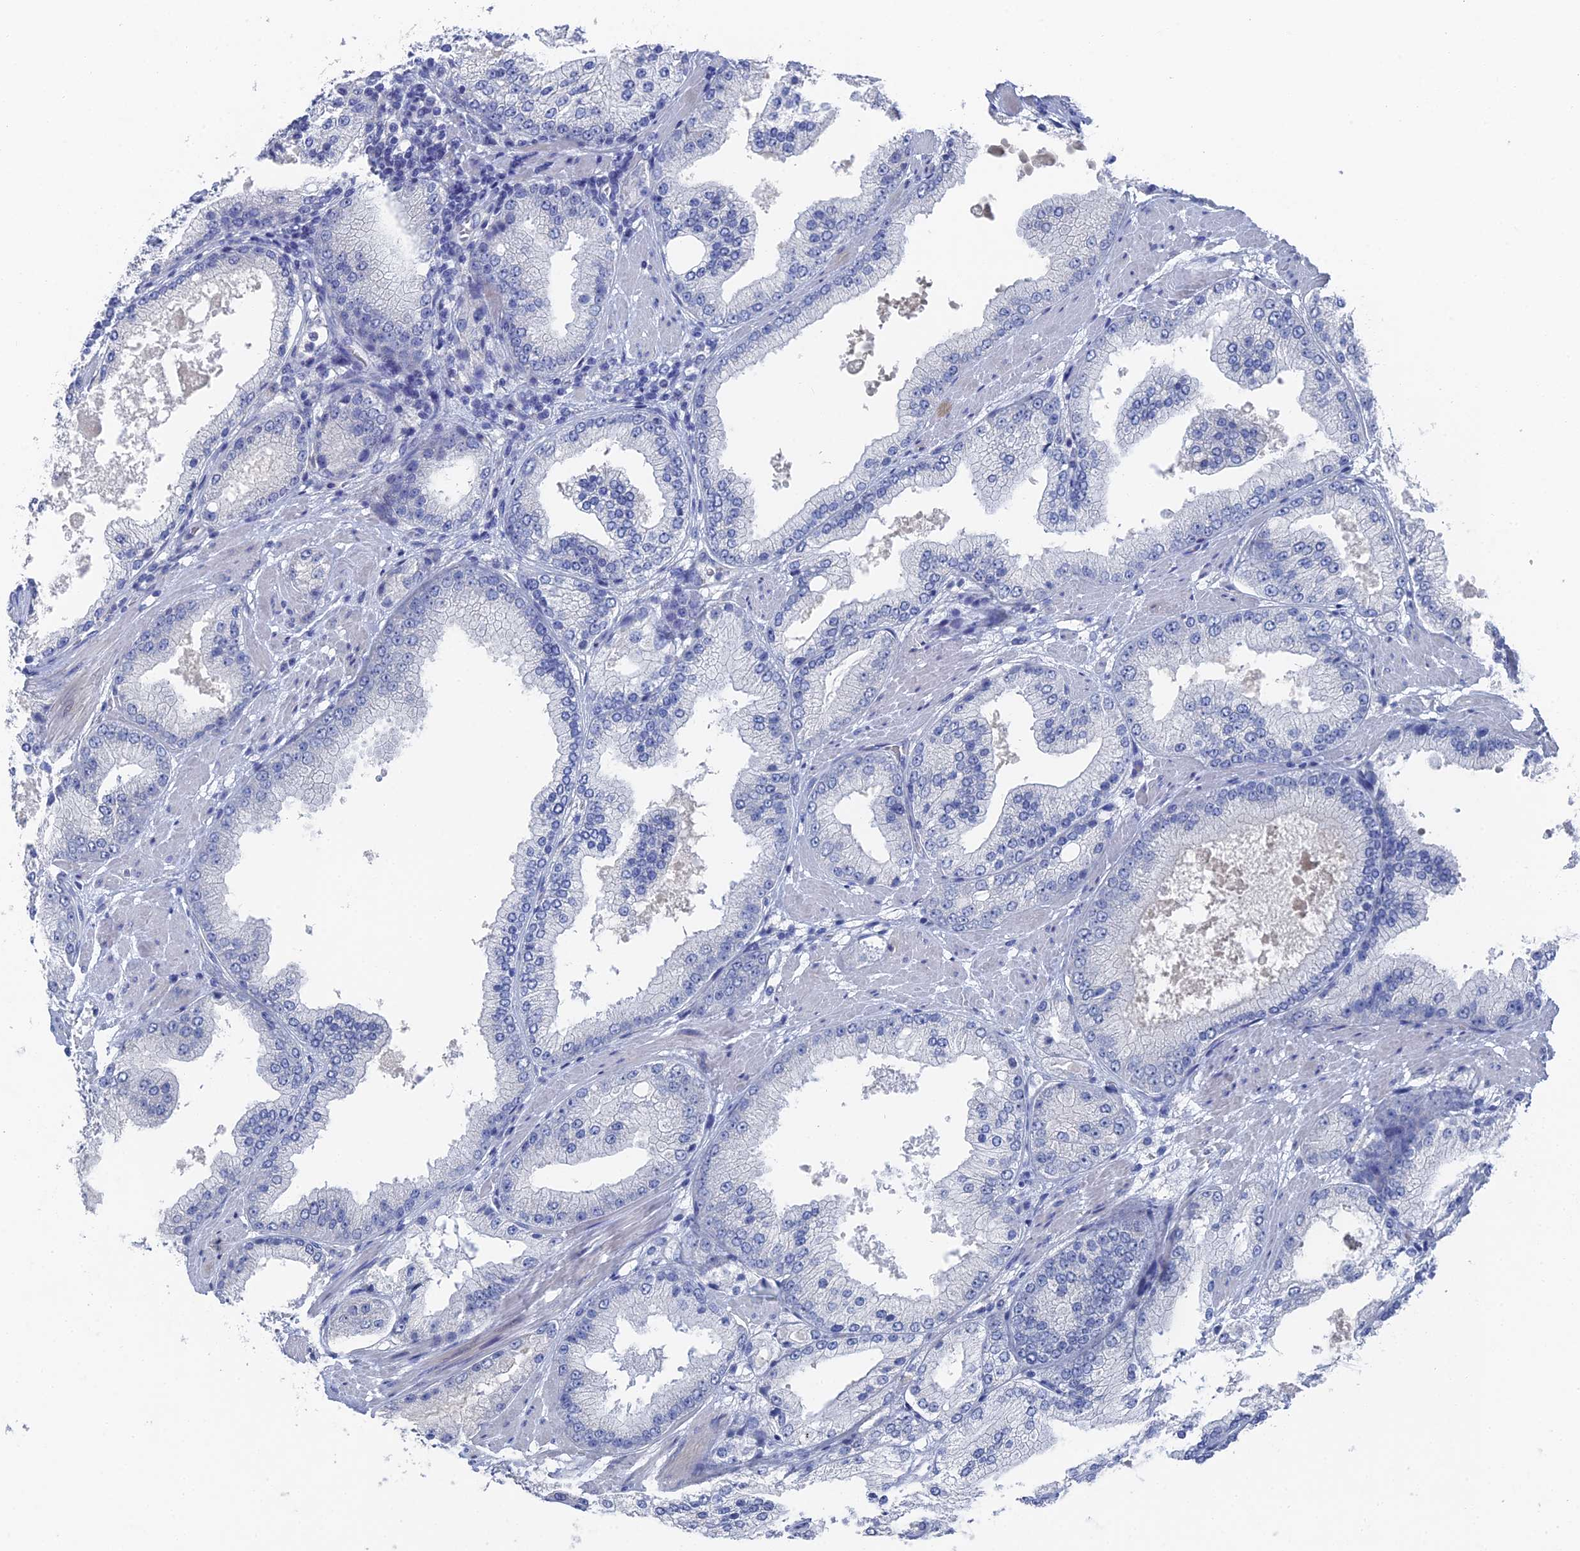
{"staining": {"intensity": "negative", "quantity": "none", "location": "none"}, "tissue": "prostate cancer", "cell_type": "Tumor cells", "image_type": "cancer", "snomed": [{"axis": "morphology", "description": "Adenocarcinoma, Low grade"}, {"axis": "topography", "description": "Prostate"}], "caption": "The IHC histopathology image has no significant positivity in tumor cells of prostate adenocarcinoma (low-grade) tissue.", "gene": "GFAP", "patient": {"sex": "male", "age": 67}}